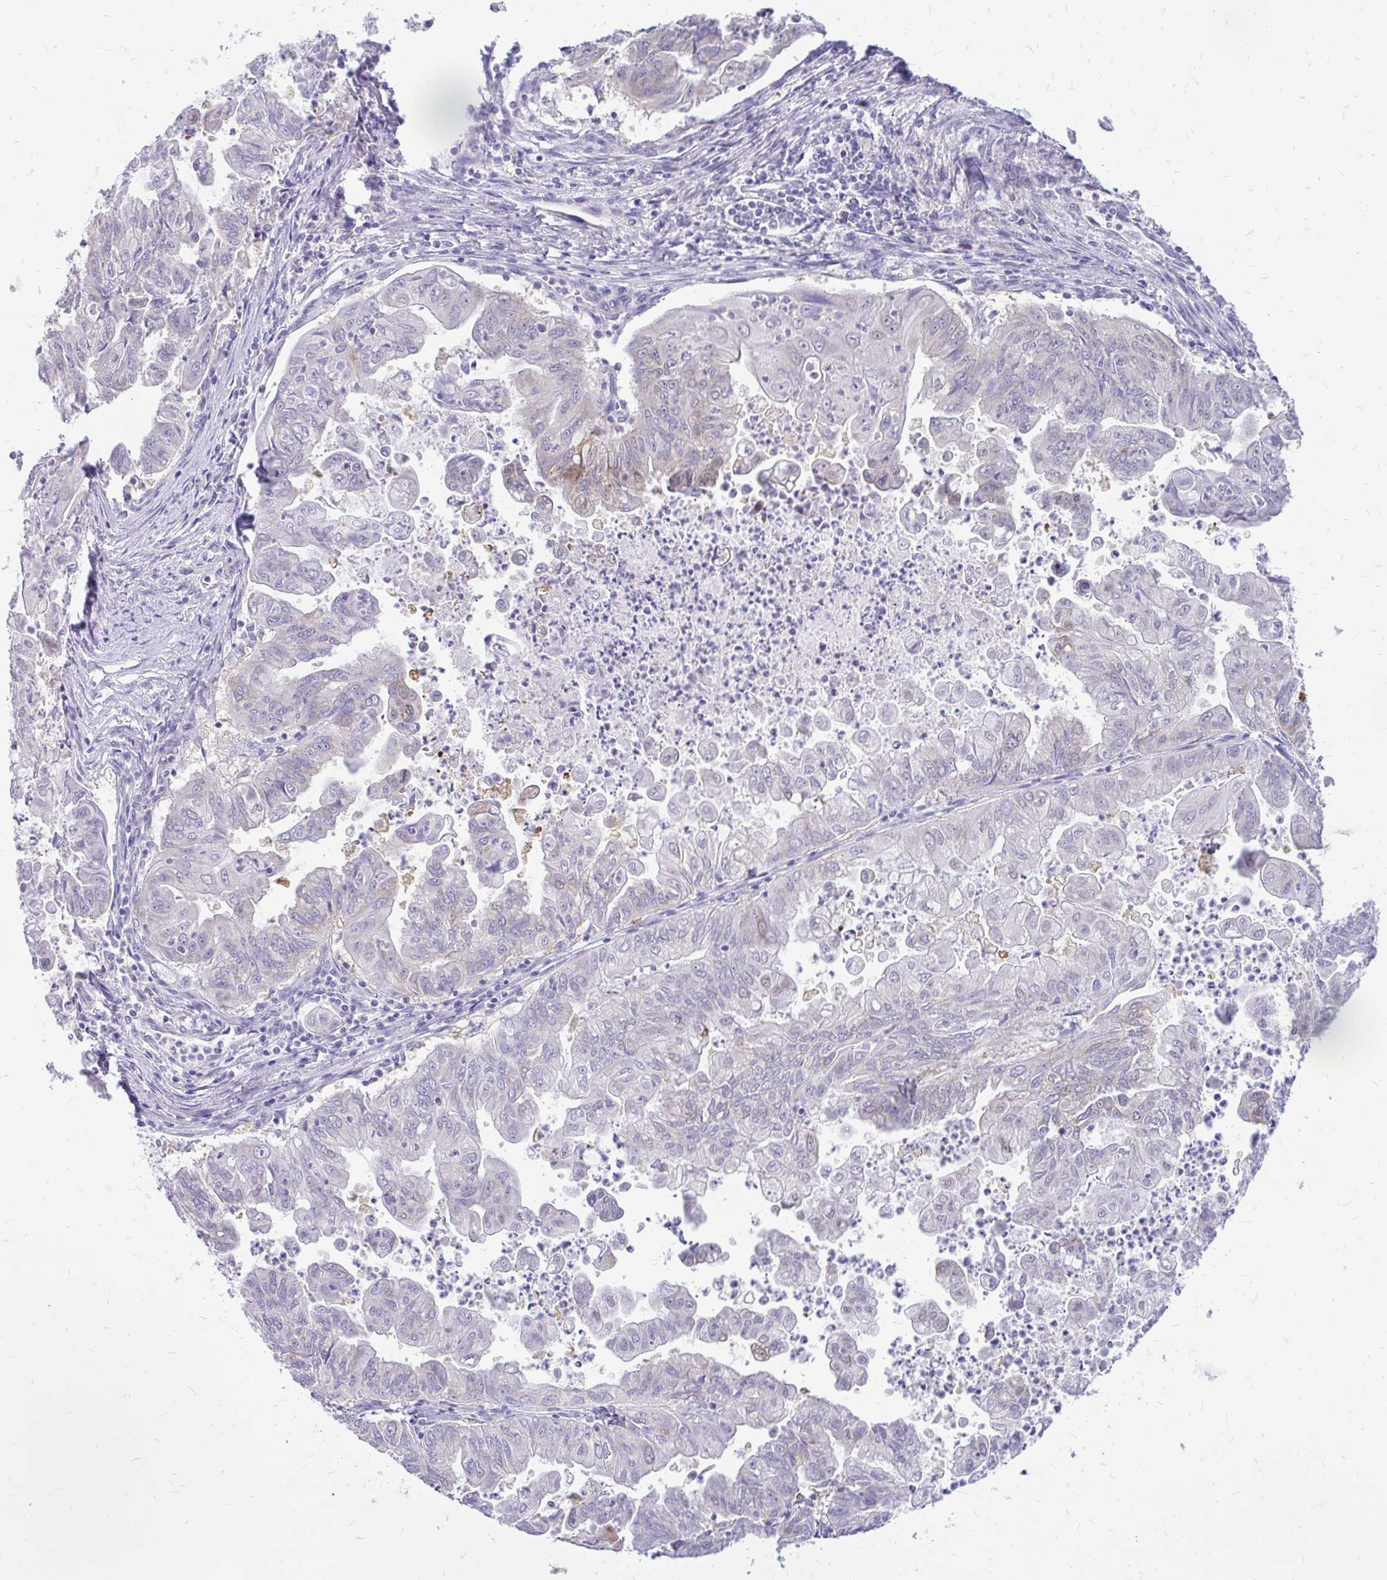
{"staining": {"intensity": "negative", "quantity": "none", "location": "none"}, "tissue": "stomach cancer", "cell_type": "Tumor cells", "image_type": "cancer", "snomed": [{"axis": "morphology", "description": "Adenocarcinoma, NOS"}, {"axis": "topography", "description": "Stomach, upper"}], "caption": "Photomicrograph shows no significant protein positivity in tumor cells of stomach adenocarcinoma.", "gene": "MAP1LC3A", "patient": {"sex": "male", "age": 80}}